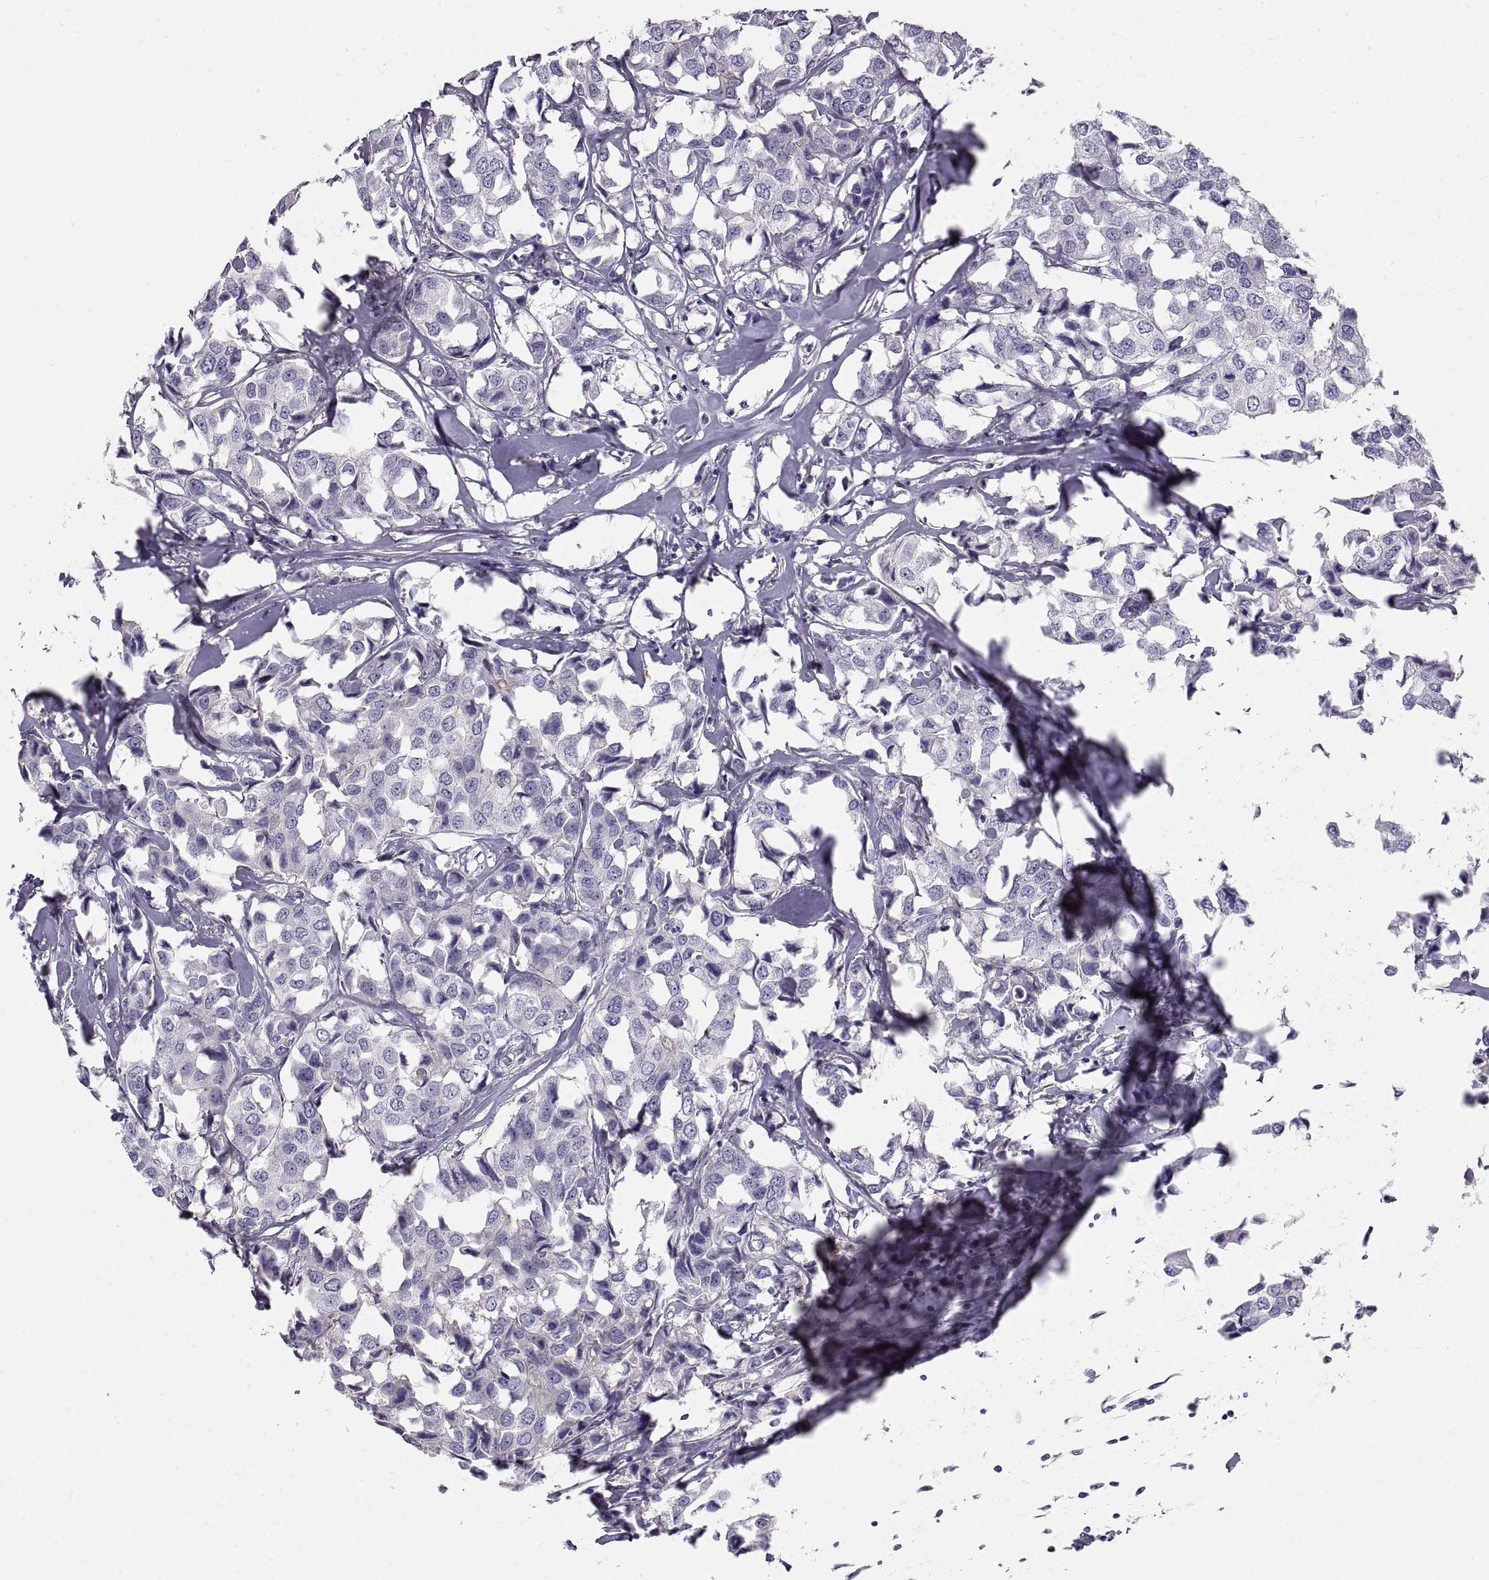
{"staining": {"intensity": "negative", "quantity": "none", "location": "none"}, "tissue": "breast cancer", "cell_type": "Tumor cells", "image_type": "cancer", "snomed": [{"axis": "morphology", "description": "Duct carcinoma"}, {"axis": "topography", "description": "Breast"}], "caption": "This is an immunohistochemistry image of human breast invasive ductal carcinoma. There is no expression in tumor cells.", "gene": "CRYBB3", "patient": {"sex": "female", "age": 80}}